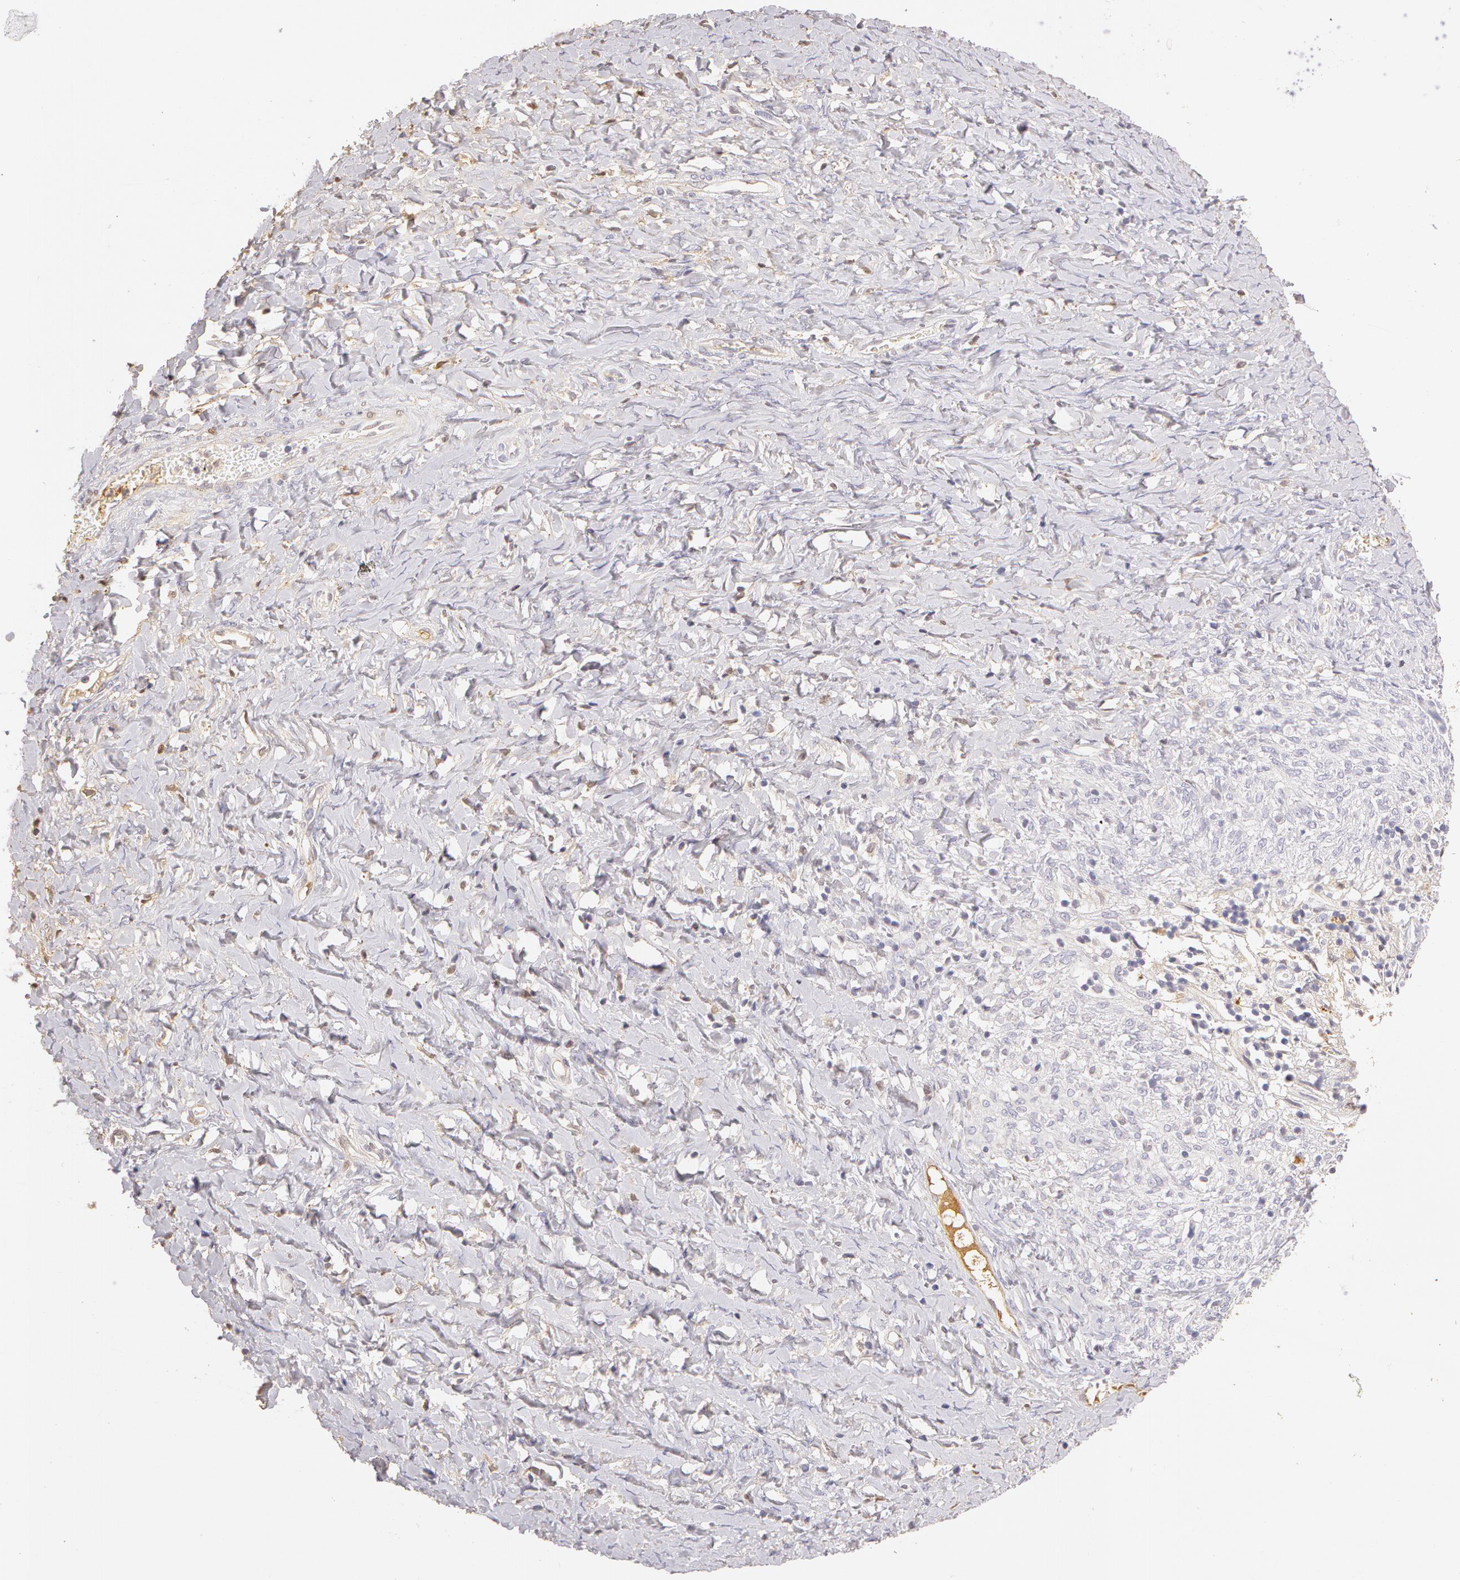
{"staining": {"intensity": "weak", "quantity": "25%-75%", "location": "cytoplasmic/membranous"}, "tissue": "smooth muscle", "cell_type": "Smooth muscle cells", "image_type": "normal", "snomed": [{"axis": "morphology", "description": "Normal tissue, NOS"}, {"axis": "topography", "description": "Uterus"}], "caption": "Human smooth muscle stained with a brown dye reveals weak cytoplasmic/membranous positive positivity in approximately 25%-75% of smooth muscle cells.", "gene": "AHSG", "patient": {"sex": "female", "age": 56}}